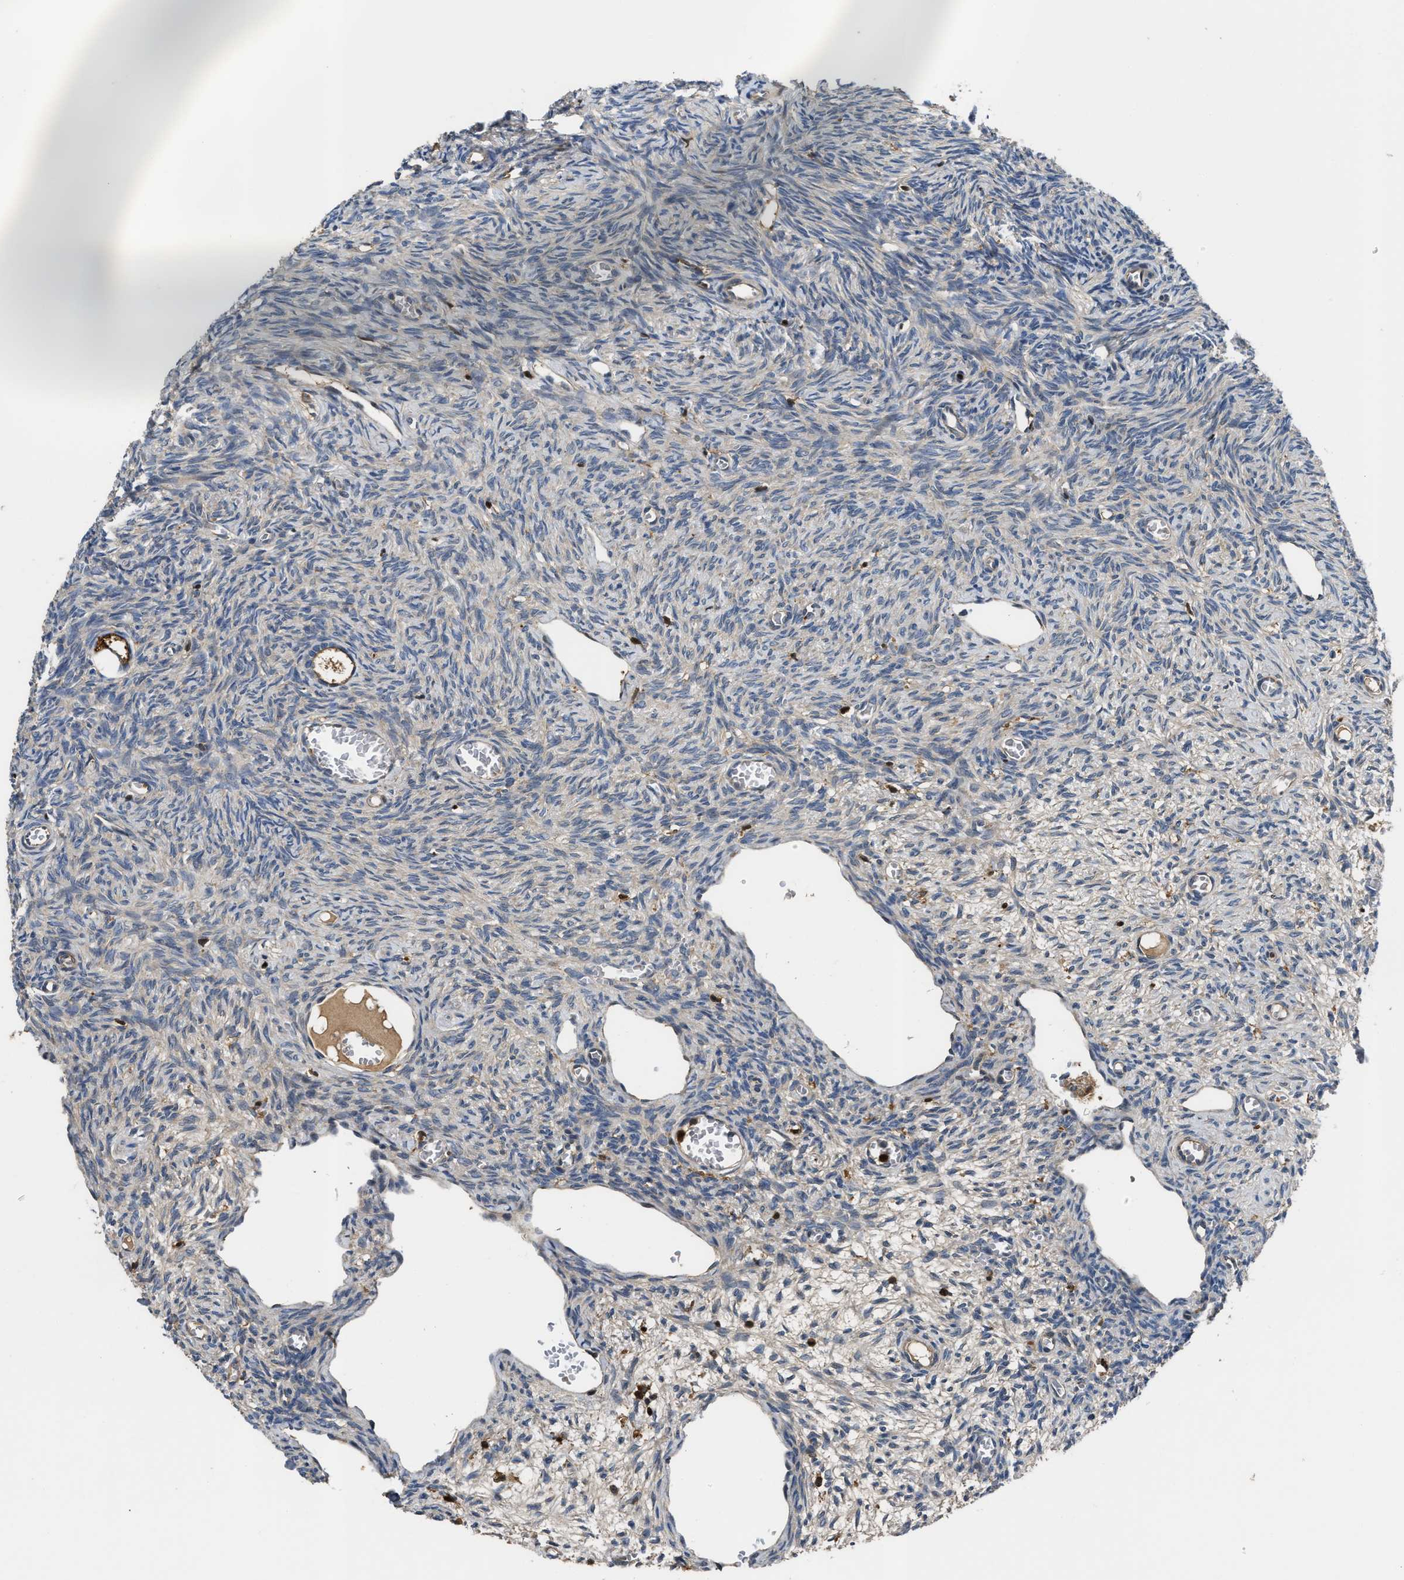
{"staining": {"intensity": "moderate", "quantity": "25%-75%", "location": "cytoplasmic/membranous,nuclear"}, "tissue": "ovary", "cell_type": "Follicle cells", "image_type": "normal", "snomed": [{"axis": "morphology", "description": "Normal tissue, NOS"}, {"axis": "topography", "description": "Ovary"}], "caption": "IHC histopathology image of normal human ovary stained for a protein (brown), which exhibits medium levels of moderate cytoplasmic/membranous,nuclear expression in approximately 25%-75% of follicle cells.", "gene": "OSTF1", "patient": {"sex": "female", "age": 27}}